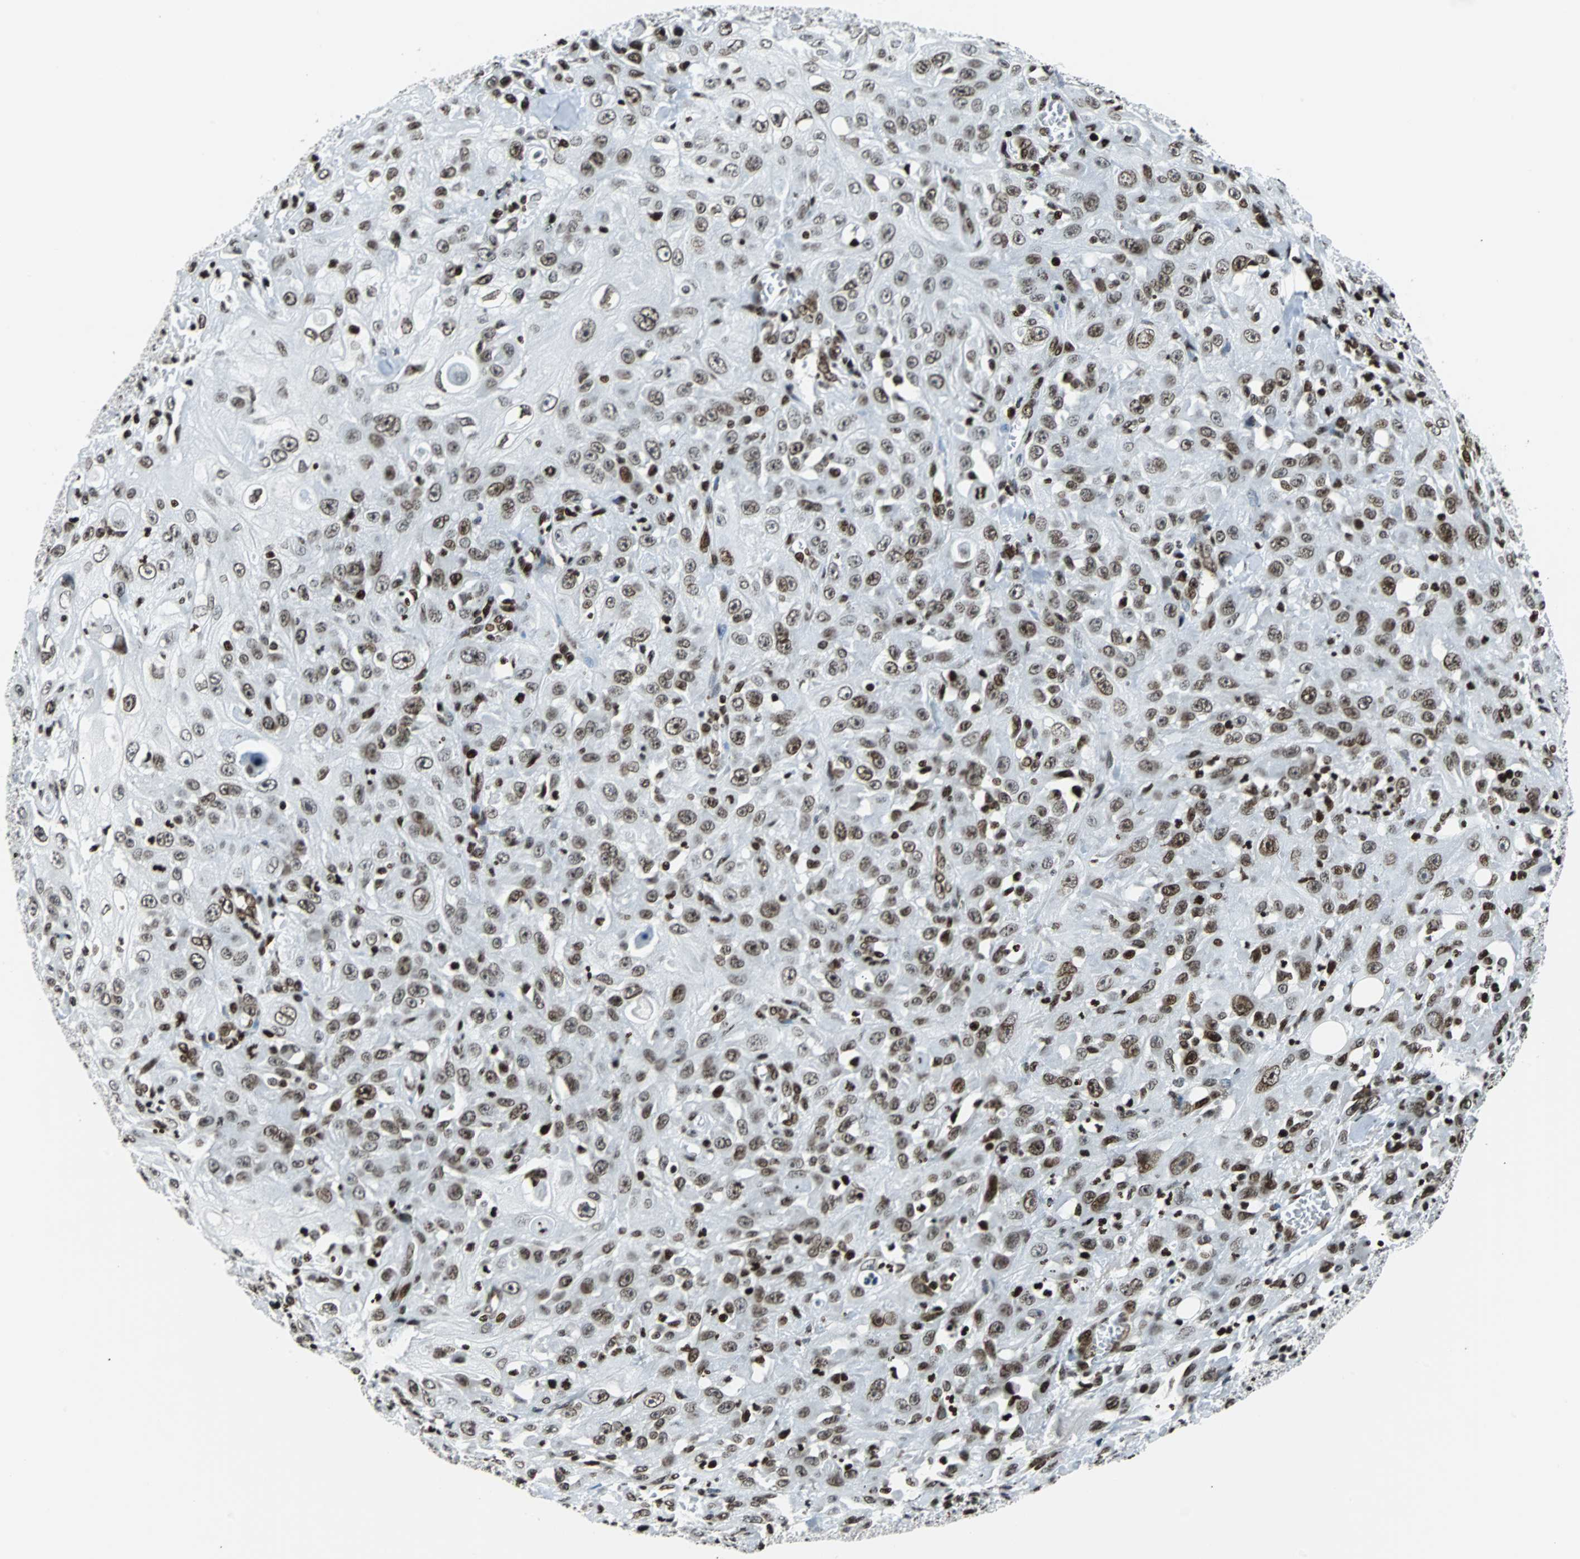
{"staining": {"intensity": "moderate", "quantity": "25%-75%", "location": "nuclear"}, "tissue": "skin cancer", "cell_type": "Tumor cells", "image_type": "cancer", "snomed": [{"axis": "morphology", "description": "Squamous cell carcinoma, NOS"}, {"axis": "morphology", "description": "Squamous cell carcinoma, metastatic, NOS"}, {"axis": "topography", "description": "Skin"}, {"axis": "topography", "description": "Lymph node"}], "caption": "Immunohistochemical staining of skin cancer (metastatic squamous cell carcinoma) displays medium levels of moderate nuclear staining in approximately 25%-75% of tumor cells. Nuclei are stained in blue.", "gene": "ZNF131", "patient": {"sex": "male", "age": 75}}